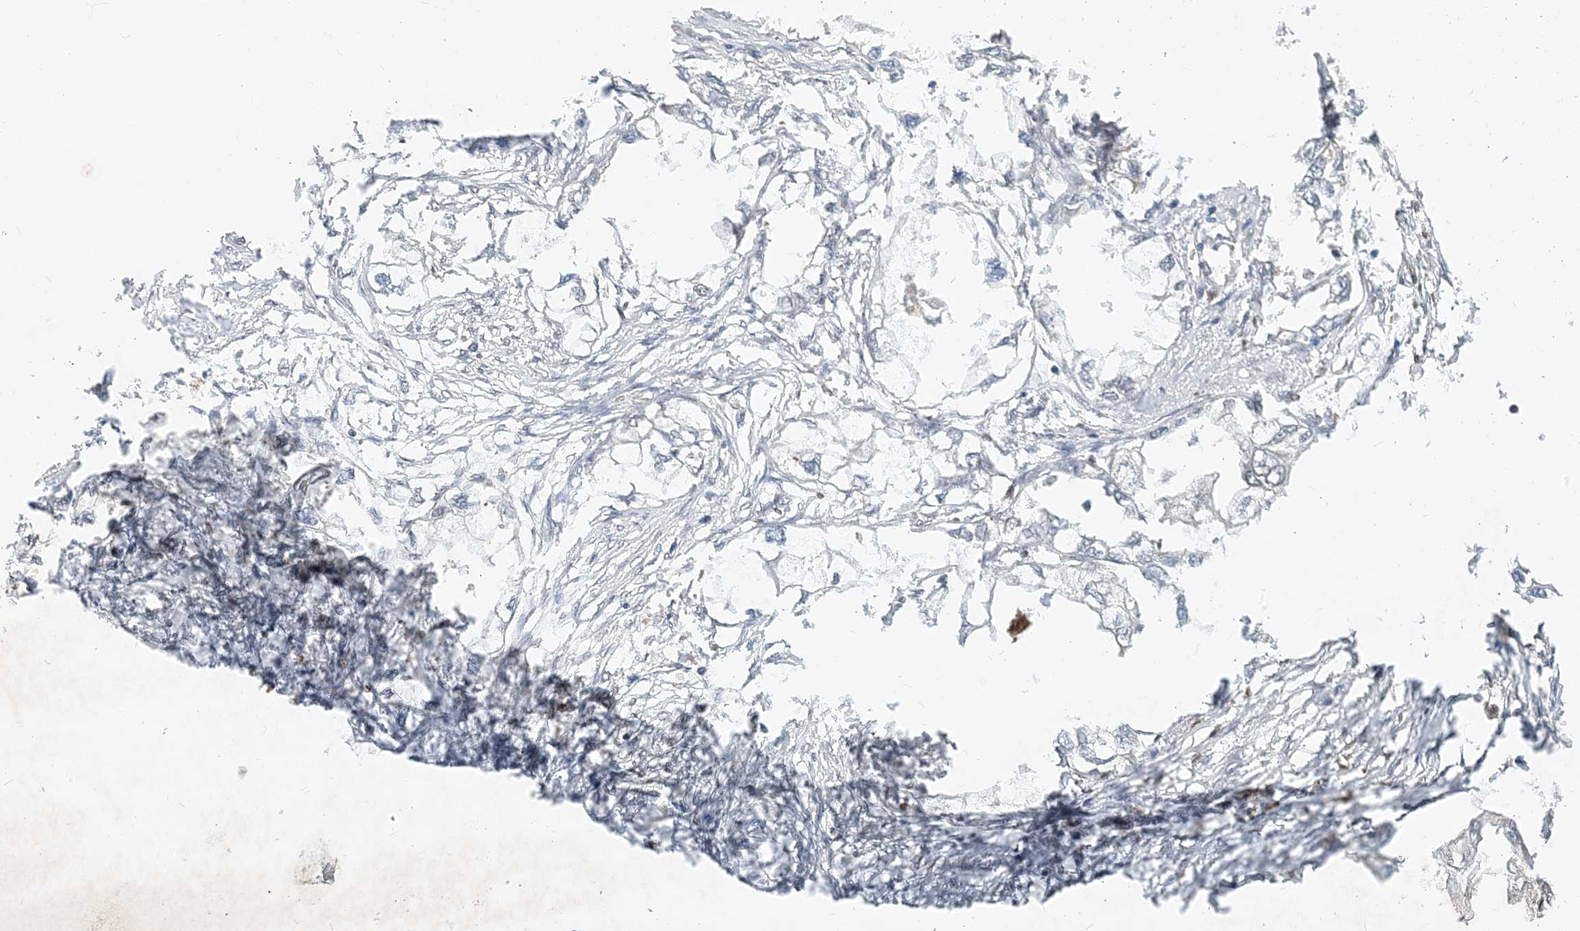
{"staining": {"intensity": "negative", "quantity": "none", "location": "none"}, "tissue": "endometrial cancer", "cell_type": "Tumor cells", "image_type": "cancer", "snomed": [{"axis": "morphology", "description": "Adenocarcinoma, NOS"}, {"axis": "morphology", "description": "Adenocarcinoma, metastatic, NOS"}, {"axis": "topography", "description": "Adipose tissue"}, {"axis": "topography", "description": "Endometrium"}], "caption": "Immunohistochemistry of human endometrial cancer displays no staining in tumor cells.", "gene": "NAGK", "patient": {"sex": "female", "age": 67}}